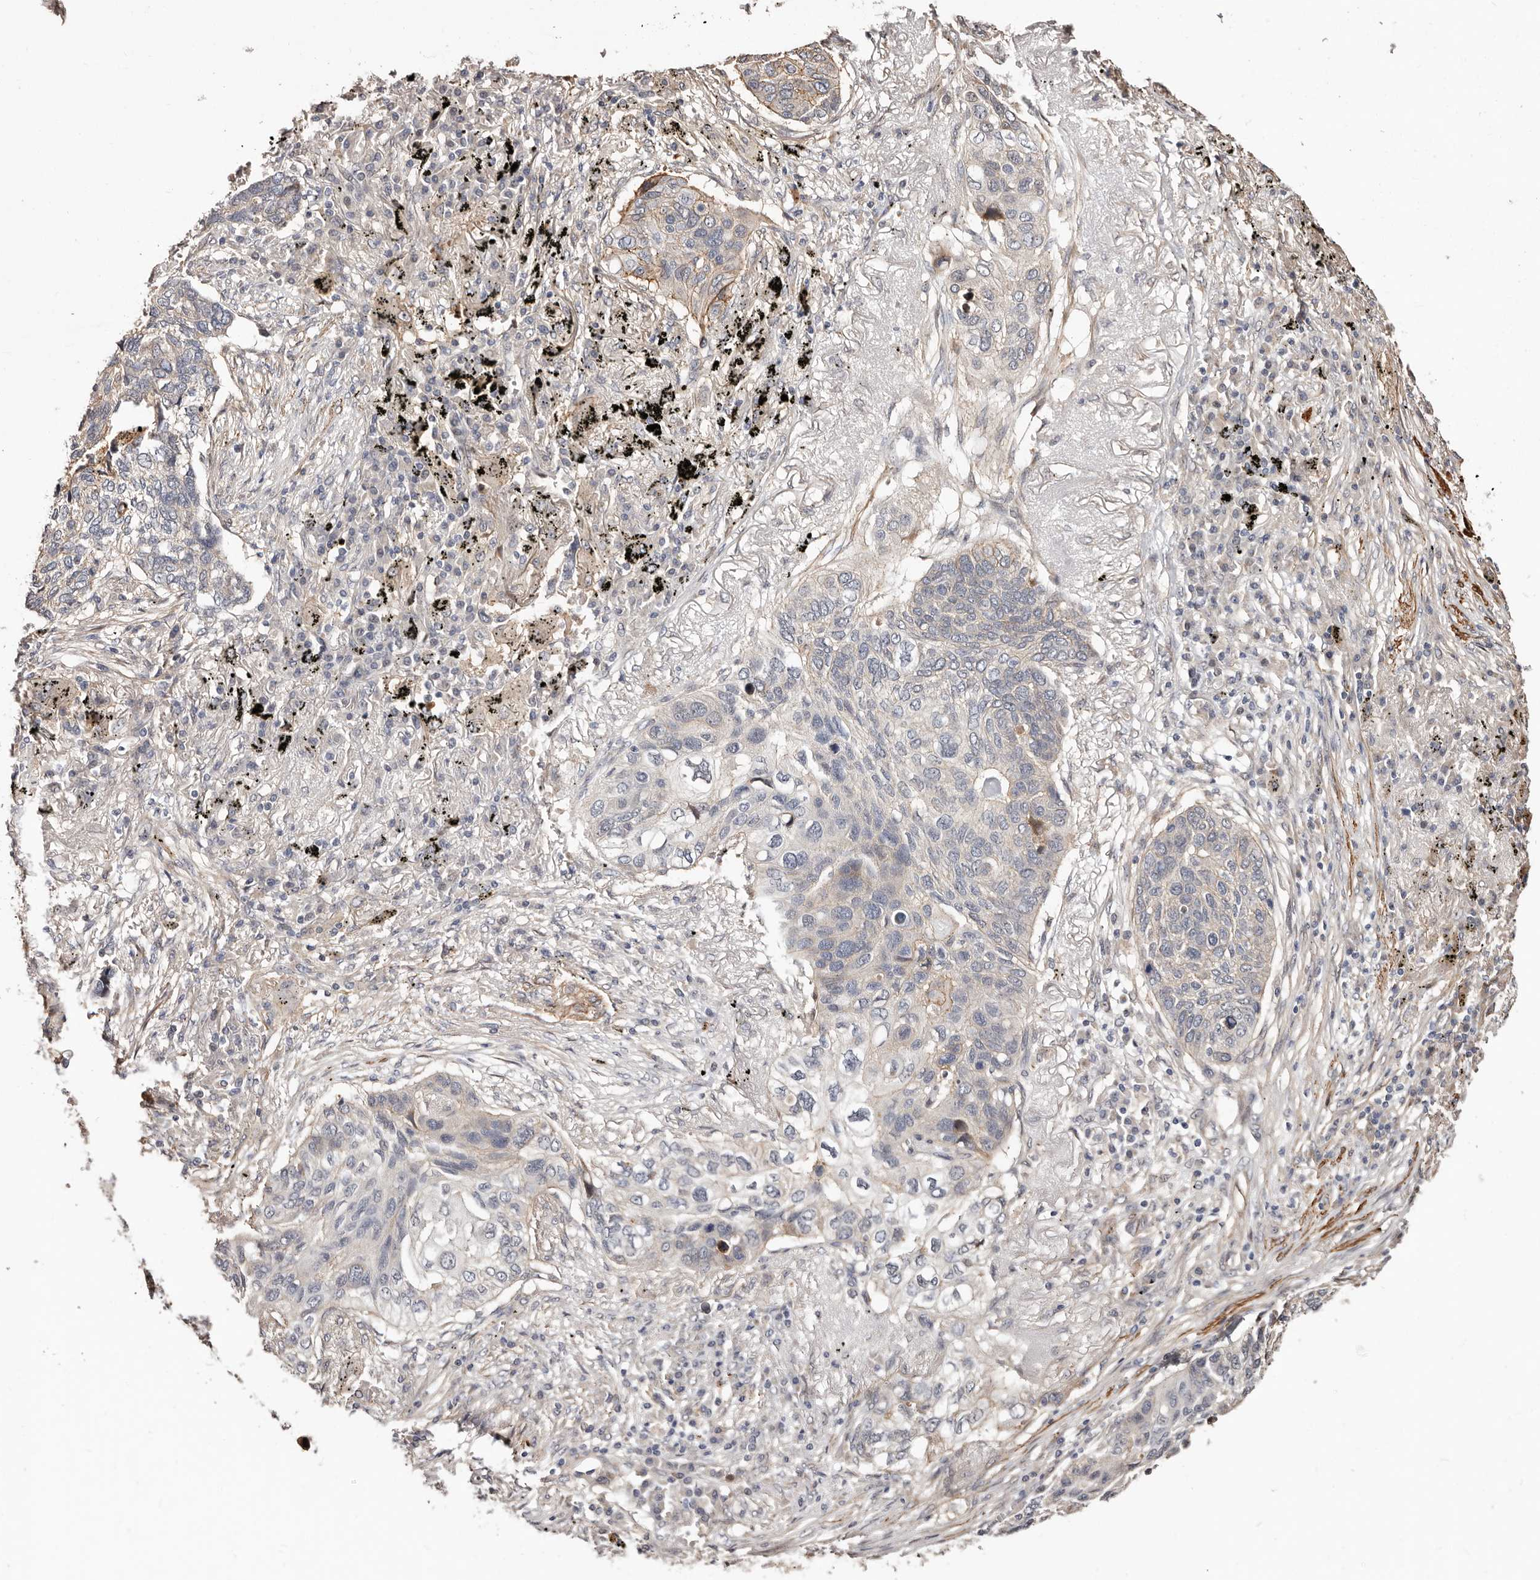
{"staining": {"intensity": "weak", "quantity": "<25%", "location": "cytoplasmic/membranous"}, "tissue": "lung cancer", "cell_type": "Tumor cells", "image_type": "cancer", "snomed": [{"axis": "morphology", "description": "Squamous cell carcinoma, NOS"}, {"axis": "topography", "description": "Lung"}], "caption": "An image of human lung squamous cell carcinoma is negative for staining in tumor cells.", "gene": "TRIP13", "patient": {"sex": "female", "age": 63}}